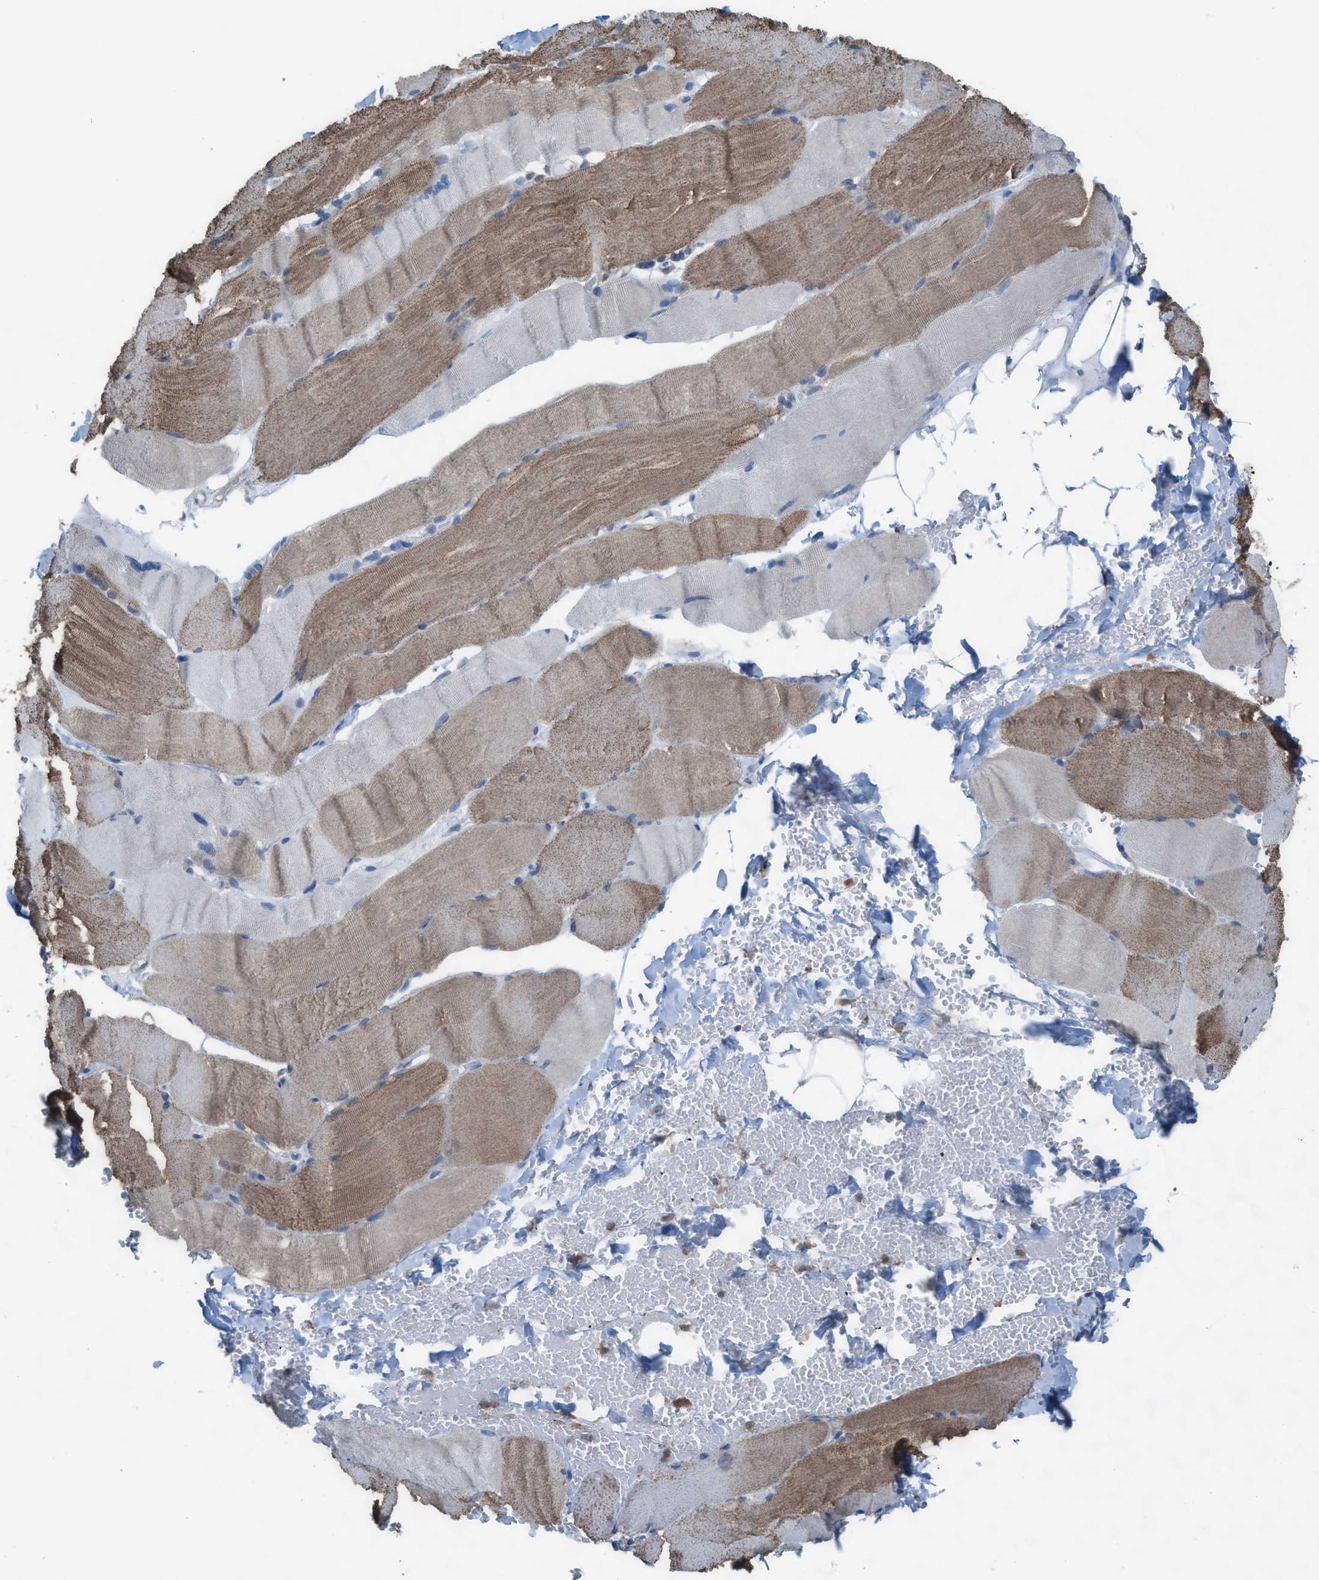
{"staining": {"intensity": "moderate", "quantity": "25%-75%", "location": "cytoplasmic/membranous"}, "tissue": "skeletal muscle", "cell_type": "Myocytes", "image_type": "normal", "snomed": [{"axis": "morphology", "description": "Normal tissue, NOS"}, {"axis": "topography", "description": "Skin"}, {"axis": "topography", "description": "Skeletal muscle"}], "caption": "The image demonstrates a brown stain indicating the presence of a protein in the cytoplasmic/membranous of myocytes in skeletal muscle. (DAB IHC, brown staining for protein, blue staining for nuclei).", "gene": "PLAA", "patient": {"sex": "male", "age": 83}}